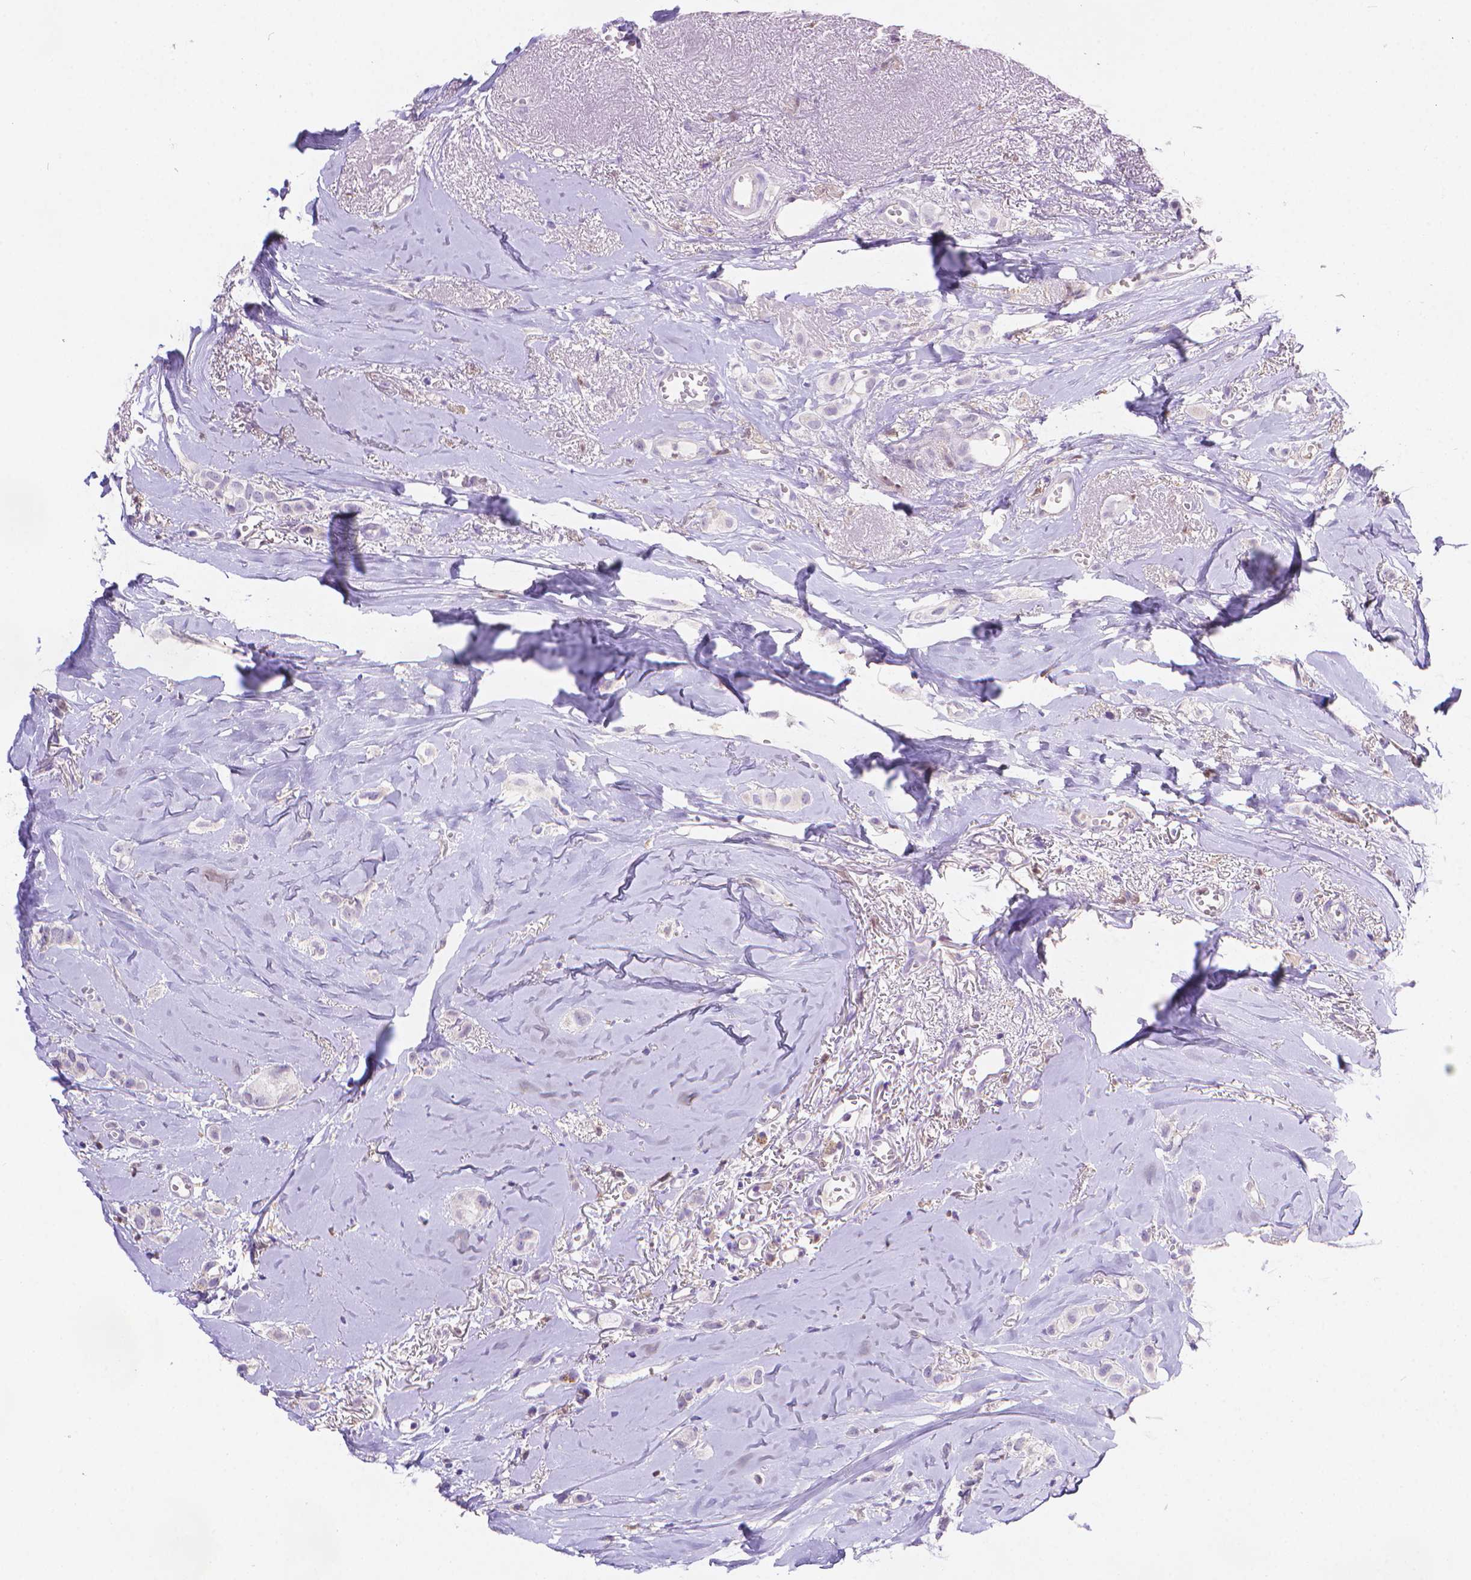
{"staining": {"intensity": "negative", "quantity": "none", "location": "none"}, "tissue": "breast cancer", "cell_type": "Tumor cells", "image_type": "cancer", "snomed": [{"axis": "morphology", "description": "Duct carcinoma"}, {"axis": "topography", "description": "Breast"}], "caption": "Tumor cells show no significant positivity in breast invasive ductal carcinoma.", "gene": "FGD2", "patient": {"sex": "female", "age": 85}}